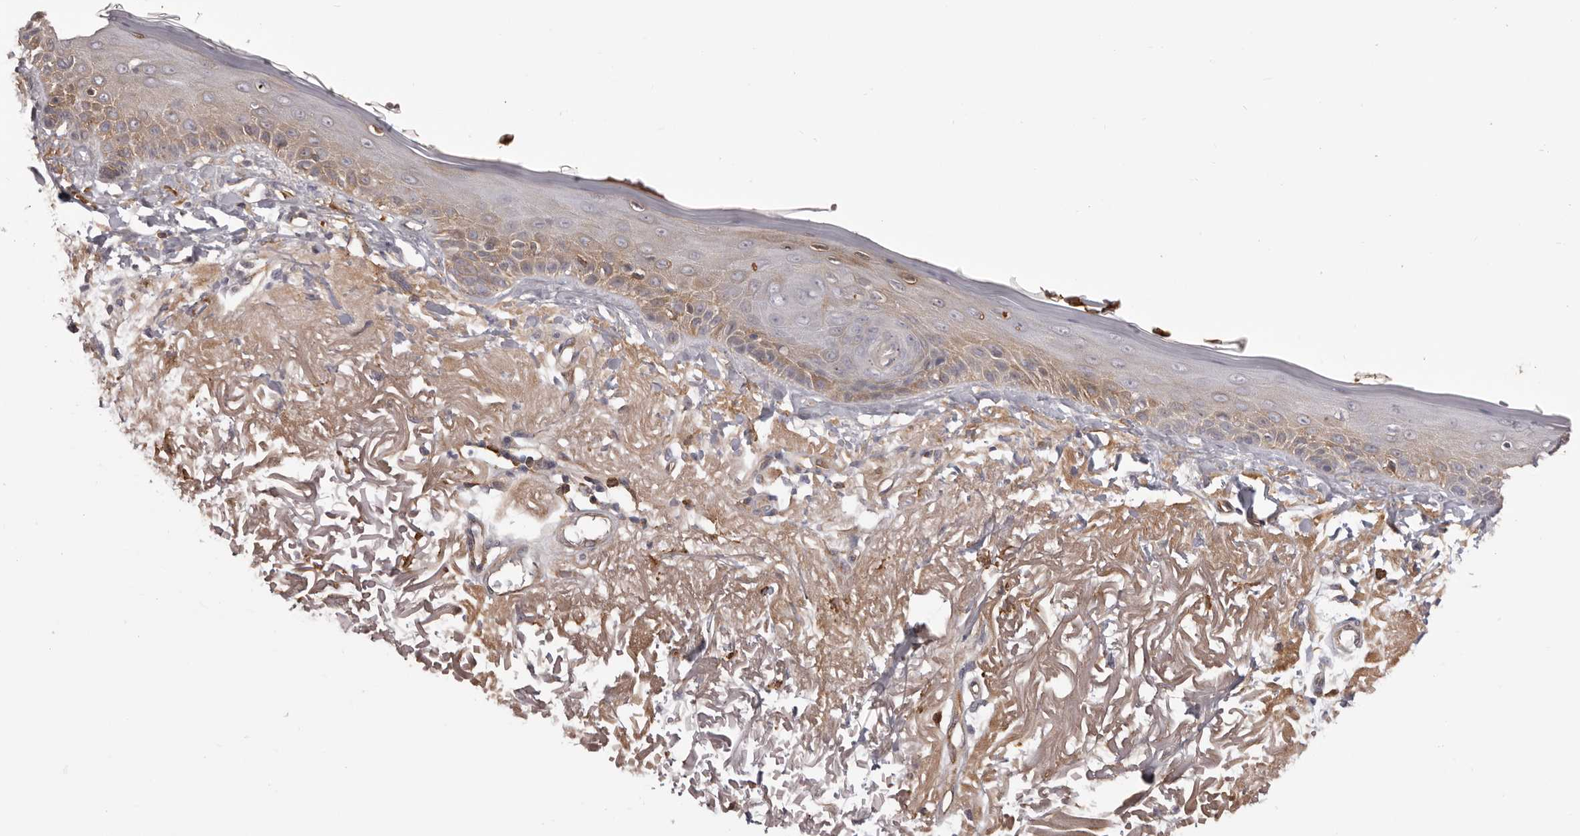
{"staining": {"intensity": "weak", "quantity": "25%-75%", "location": "cytoplasmic/membranous"}, "tissue": "skin", "cell_type": "Fibroblasts", "image_type": "normal", "snomed": [{"axis": "morphology", "description": "Normal tissue, NOS"}, {"axis": "topography", "description": "Skin"}, {"axis": "topography", "description": "Skeletal muscle"}], "caption": "Skin stained with a brown dye shows weak cytoplasmic/membranous positive expression in approximately 25%-75% of fibroblasts.", "gene": "OTUD3", "patient": {"sex": "male", "age": 83}}